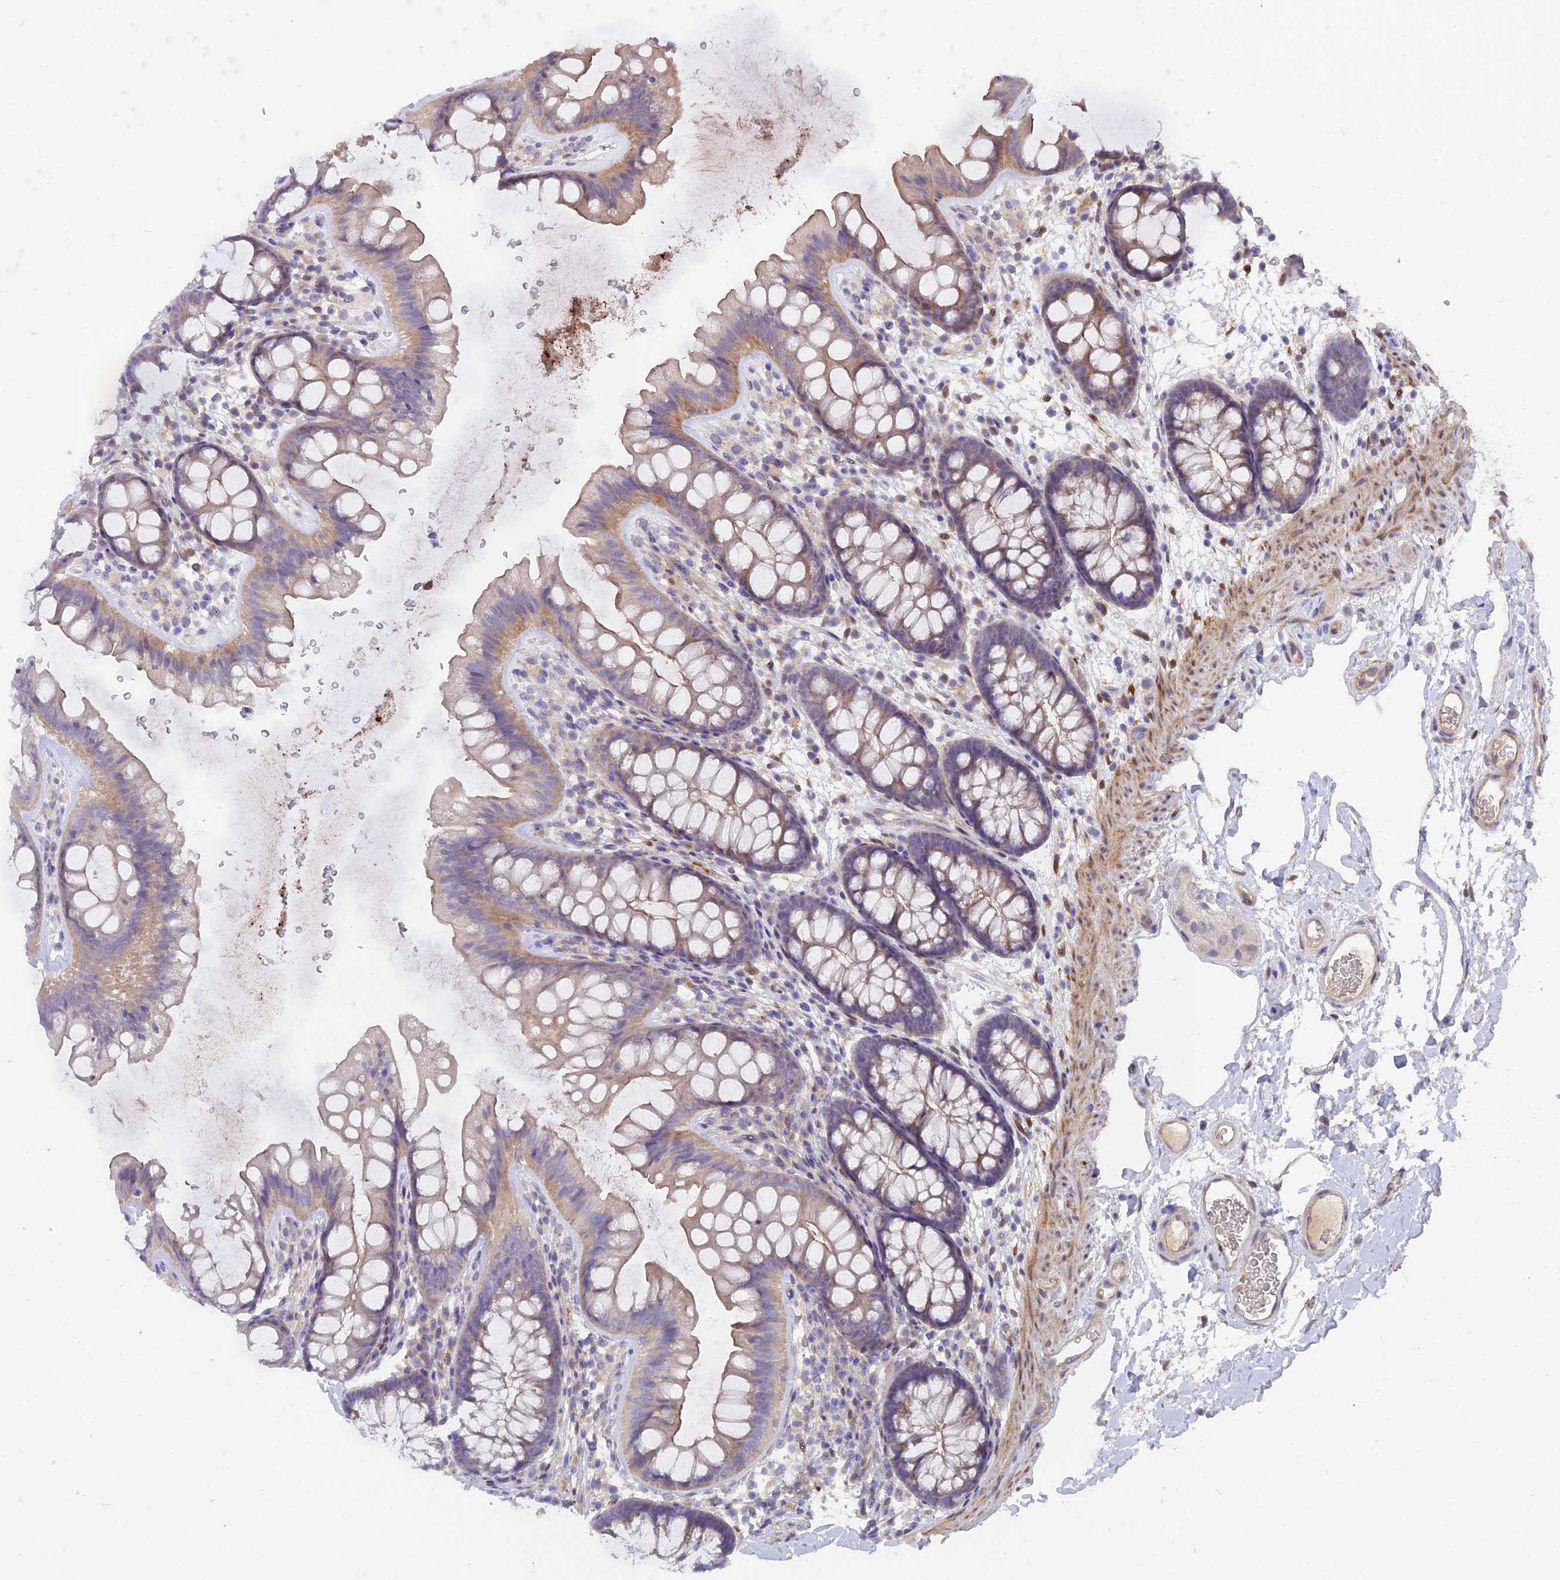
{"staining": {"intensity": "weak", "quantity": ">75%", "location": "cytoplasmic/membranous"}, "tissue": "colon", "cell_type": "Endothelial cells", "image_type": "normal", "snomed": [{"axis": "morphology", "description": "Normal tissue, NOS"}, {"axis": "topography", "description": "Colon"}], "caption": "DAB immunohistochemical staining of benign human colon exhibits weak cytoplasmic/membranous protein positivity in approximately >75% of endothelial cells.", "gene": "FAM168B", "patient": {"sex": "female", "age": 62}}